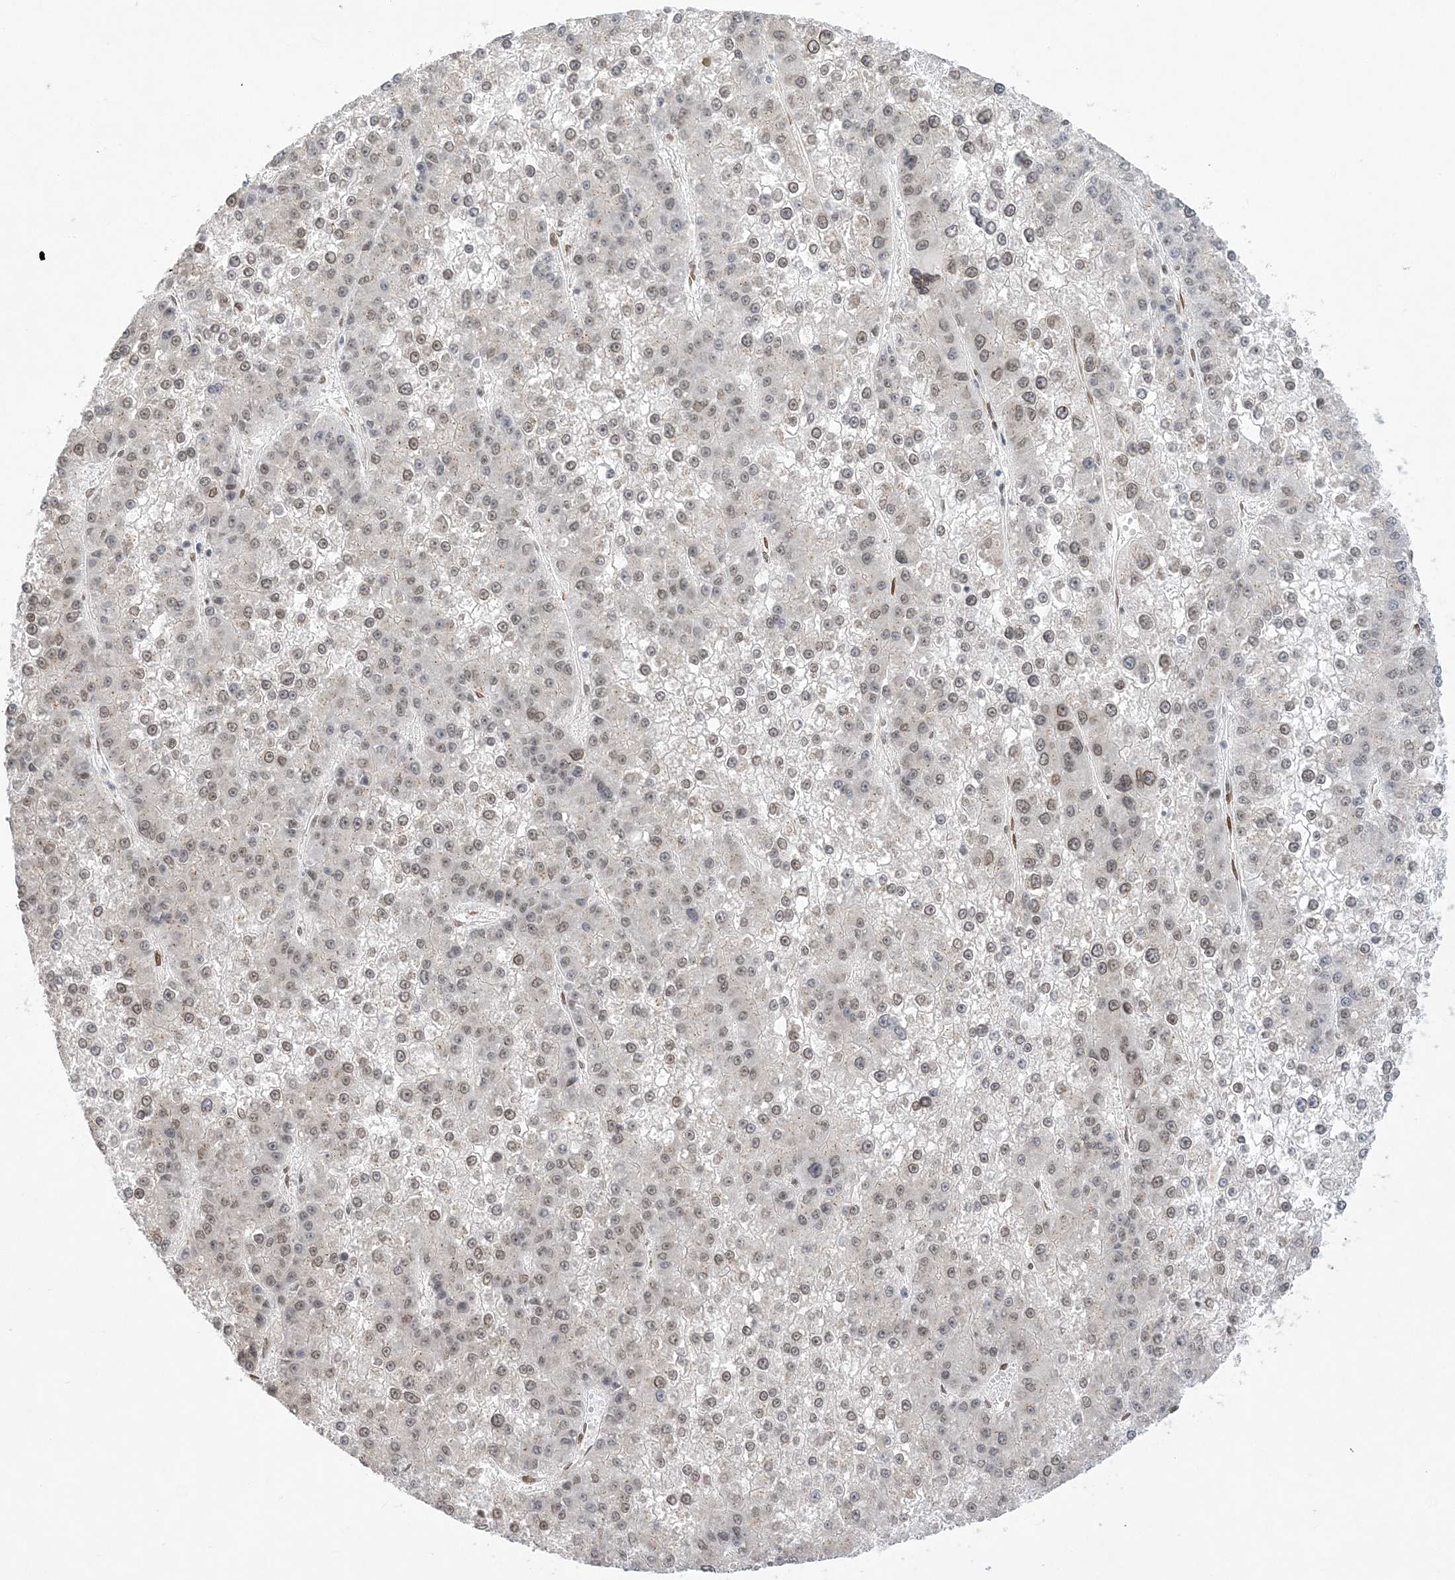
{"staining": {"intensity": "weak", "quantity": "25%-75%", "location": "nuclear"}, "tissue": "liver cancer", "cell_type": "Tumor cells", "image_type": "cancer", "snomed": [{"axis": "morphology", "description": "Carcinoma, Hepatocellular, NOS"}, {"axis": "topography", "description": "Liver"}], "caption": "This is a histology image of immunohistochemistry (IHC) staining of liver cancer, which shows weak expression in the nuclear of tumor cells.", "gene": "WAC", "patient": {"sex": "female", "age": 73}}